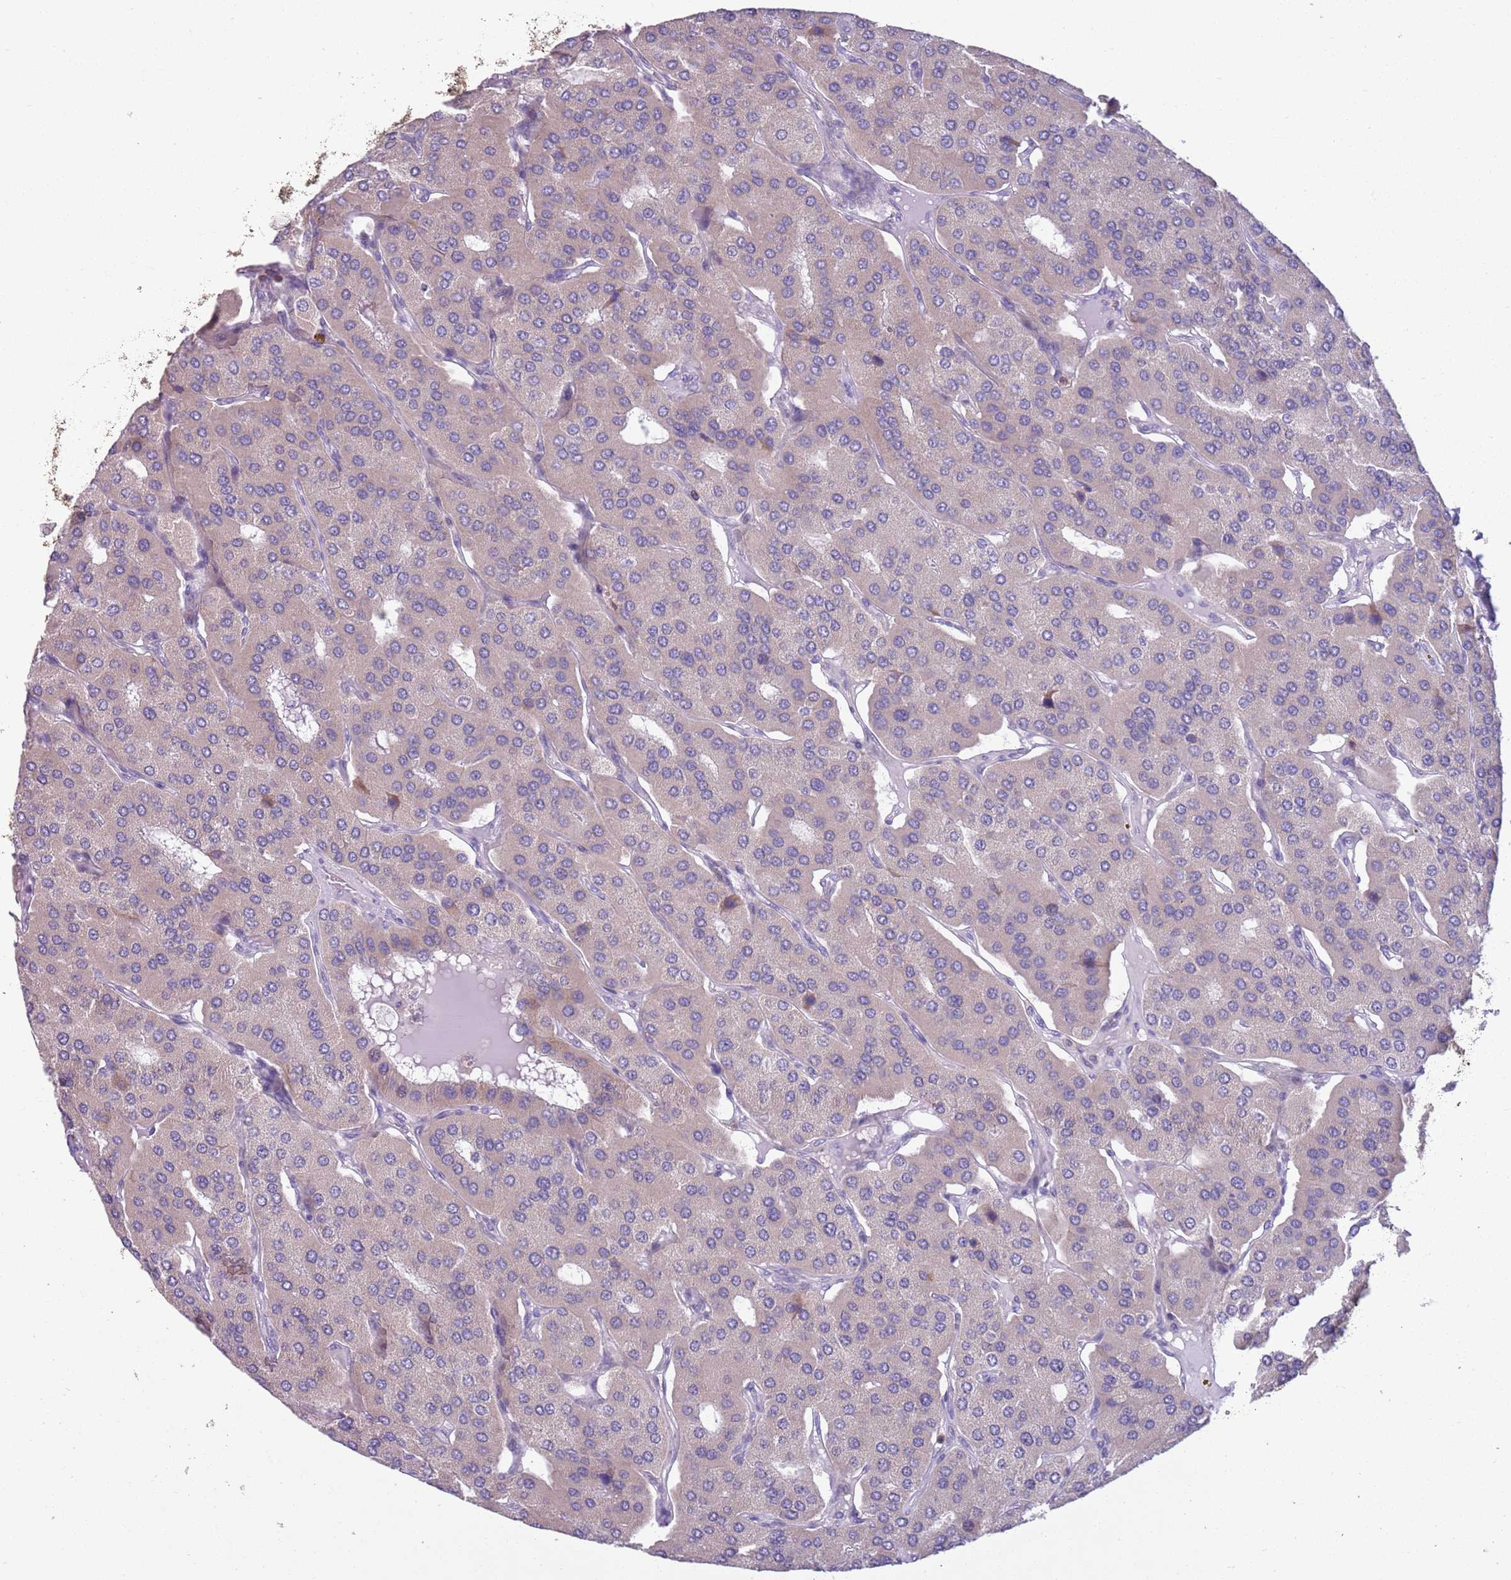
{"staining": {"intensity": "negative", "quantity": "none", "location": "none"}, "tissue": "parathyroid gland", "cell_type": "Glandular cells", "image_type": "normal", "snomed": [{"axis": "morphology", "description": "Normal tissue, NOS"}, {"axis": "morphology", "description": "Adenoma, NOS"}, {"axis": "topography", "description": "Parathyroid gland"}], "caption": "A micrograph of parathyroid gland stained for a protein shows no brown staining in glandular cells.", "gene": "JAML", "patient": {"sex": "female", "age": 86}}